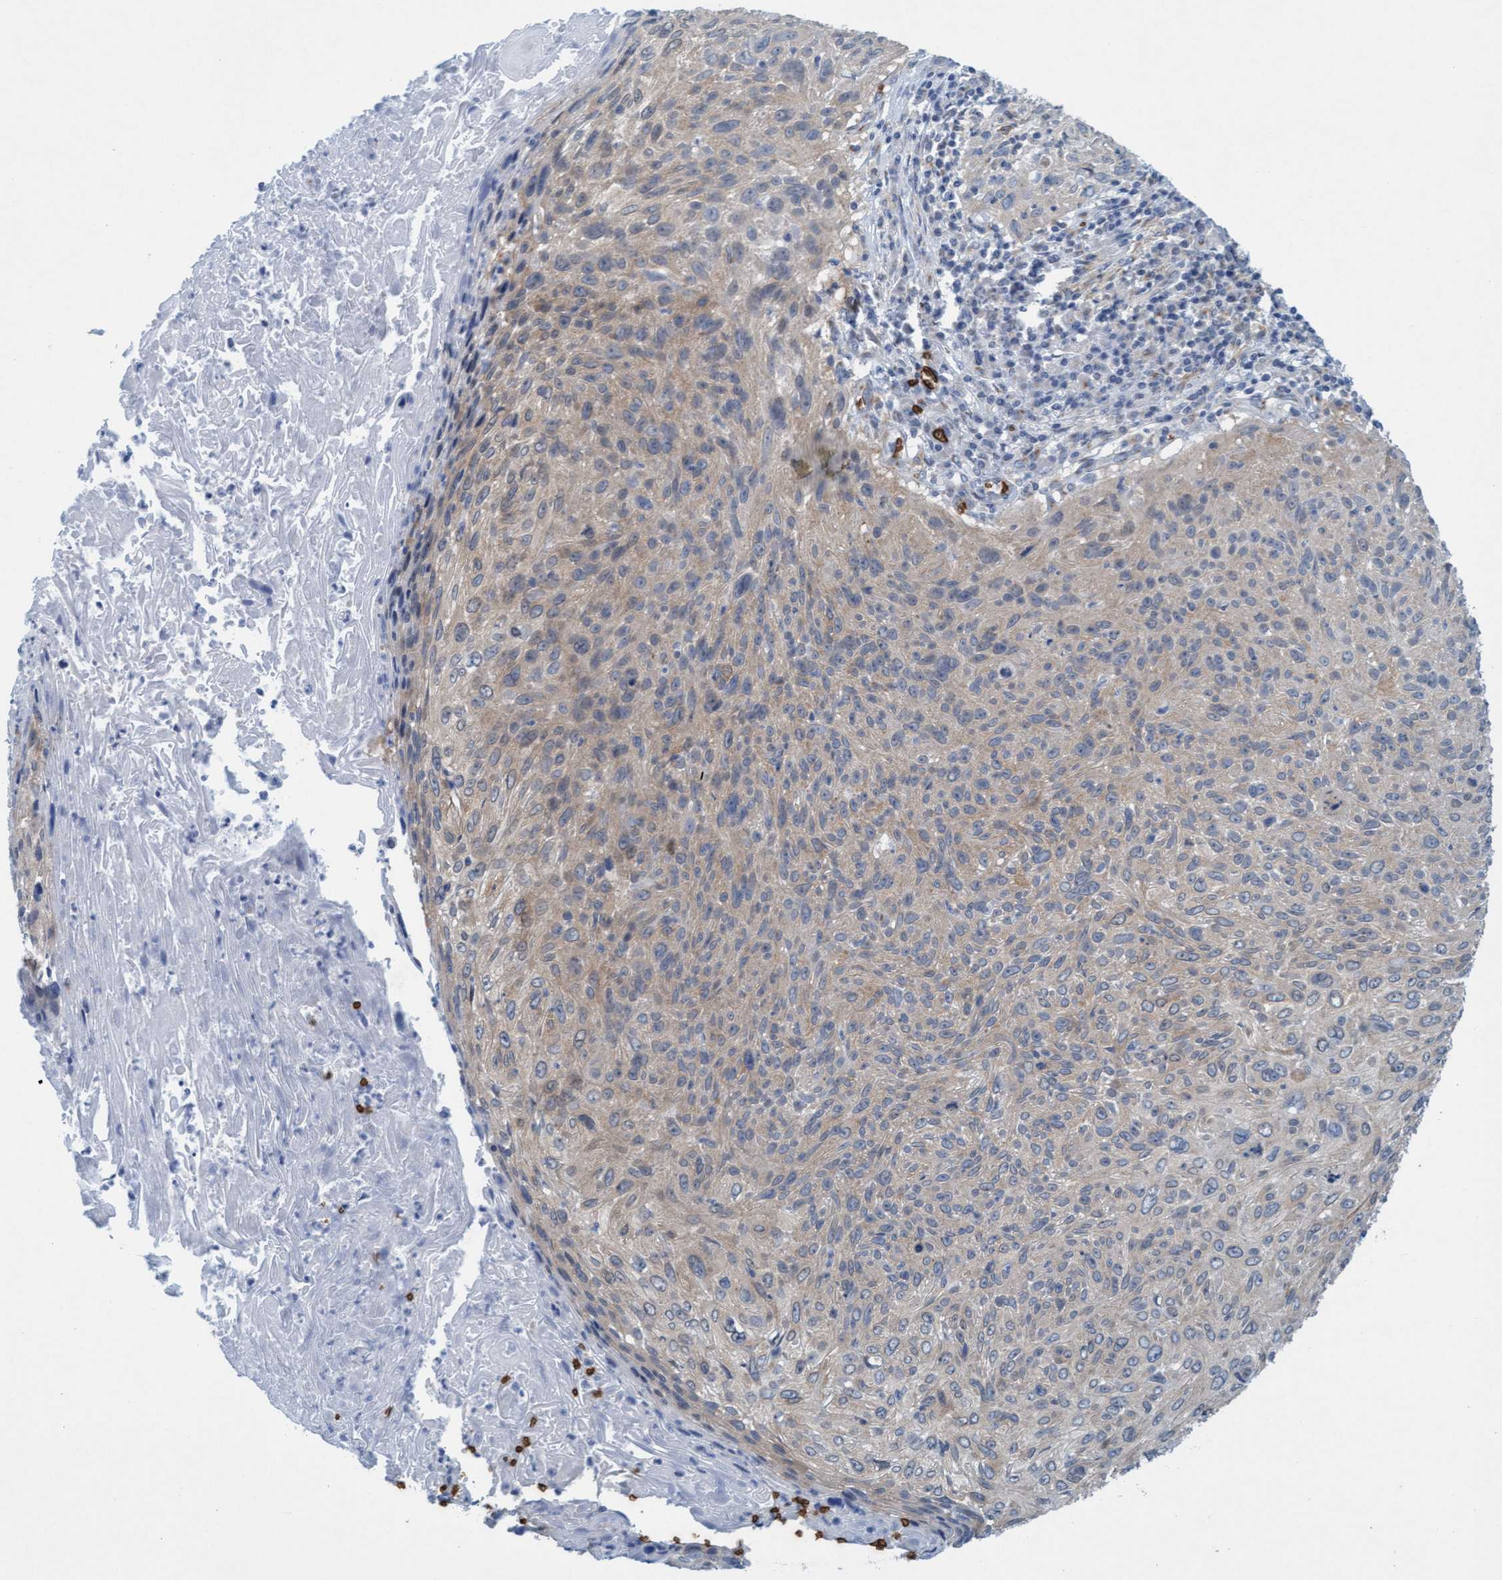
{"staining": {"intensity": "weak", "quantity": "<25%", "location": "cytoplasmic/membranous,nuclear"}, "tissue": "cervical cancer", "cell_type": "Tumor cells", "image_type": "cancer", "snomed": [{"axis": "morphology", "description": "Squamous cell carcinoma, NOS"}, {"axis": "topography", "description": "Cervix"}], "caption": "An image of cervical squamous cell carcinoma stained for a protein demonstrates no brown staining in tumor cells.", "gene": "SPEM2", "patient": {"sex": "female", "age": 51}}